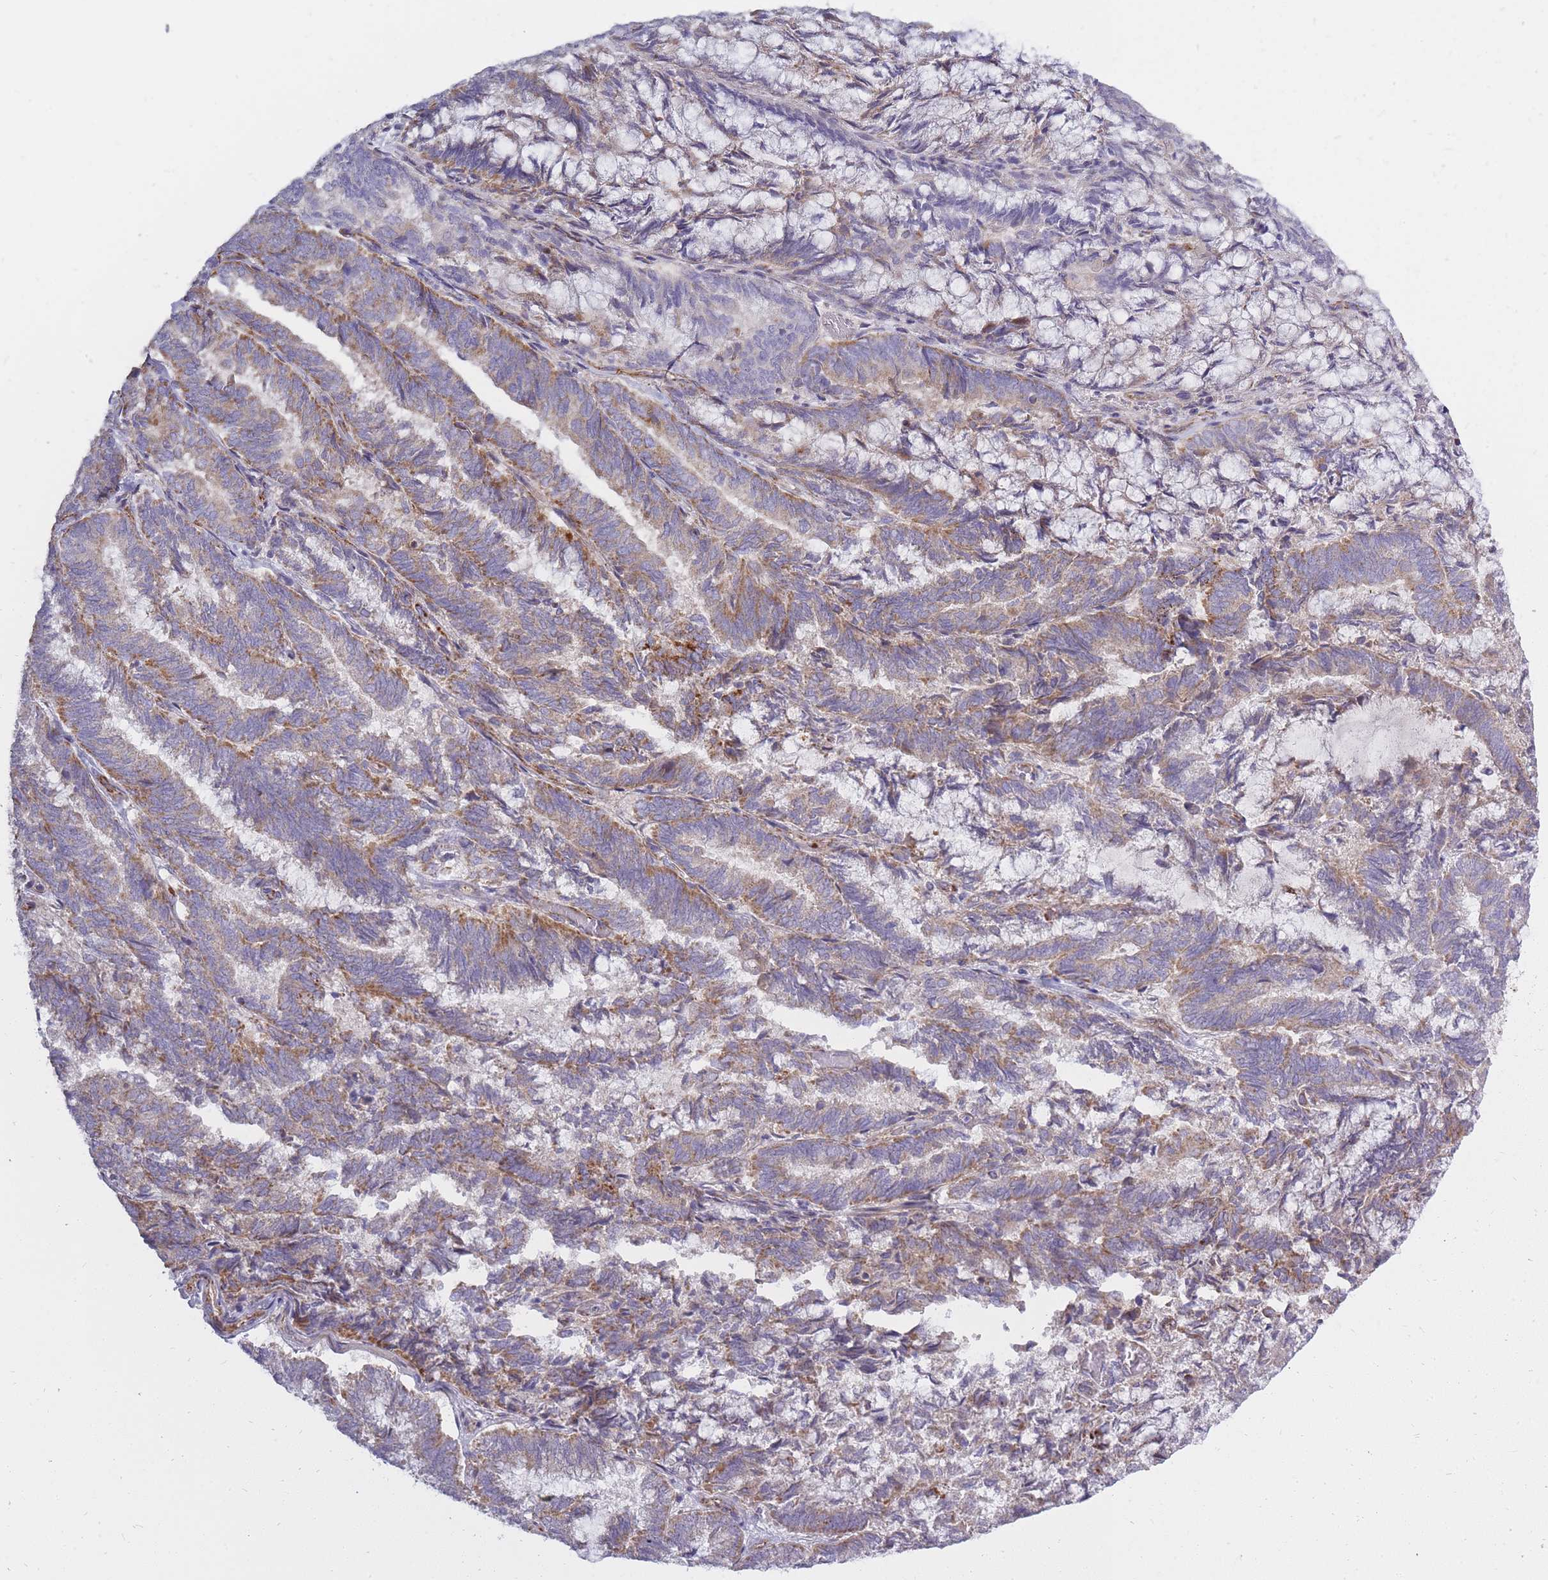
{"staining": {"intensity": "moderate", "quantity": "25%-75%", "location": "cytoplasmic/membranous"}, "tissue": "endometrial cancer", "cell_type": "Tumor cells", "image_type": "cancer", "snomed": [{"axis": "morphology", "description": "Adenocarcinoma, NOS"}, {"axis": "topography", "description": "Endometrium"}], "caption": "Endometrial adenocarcinoma tissue exhibits moderate cytoplasmic/membranous staining in about 25%-75% of tumor cells, visualized by immunohistochemistry.", "gene": "ALKBH4", "patient": {"sex": "female", "age": 80}}